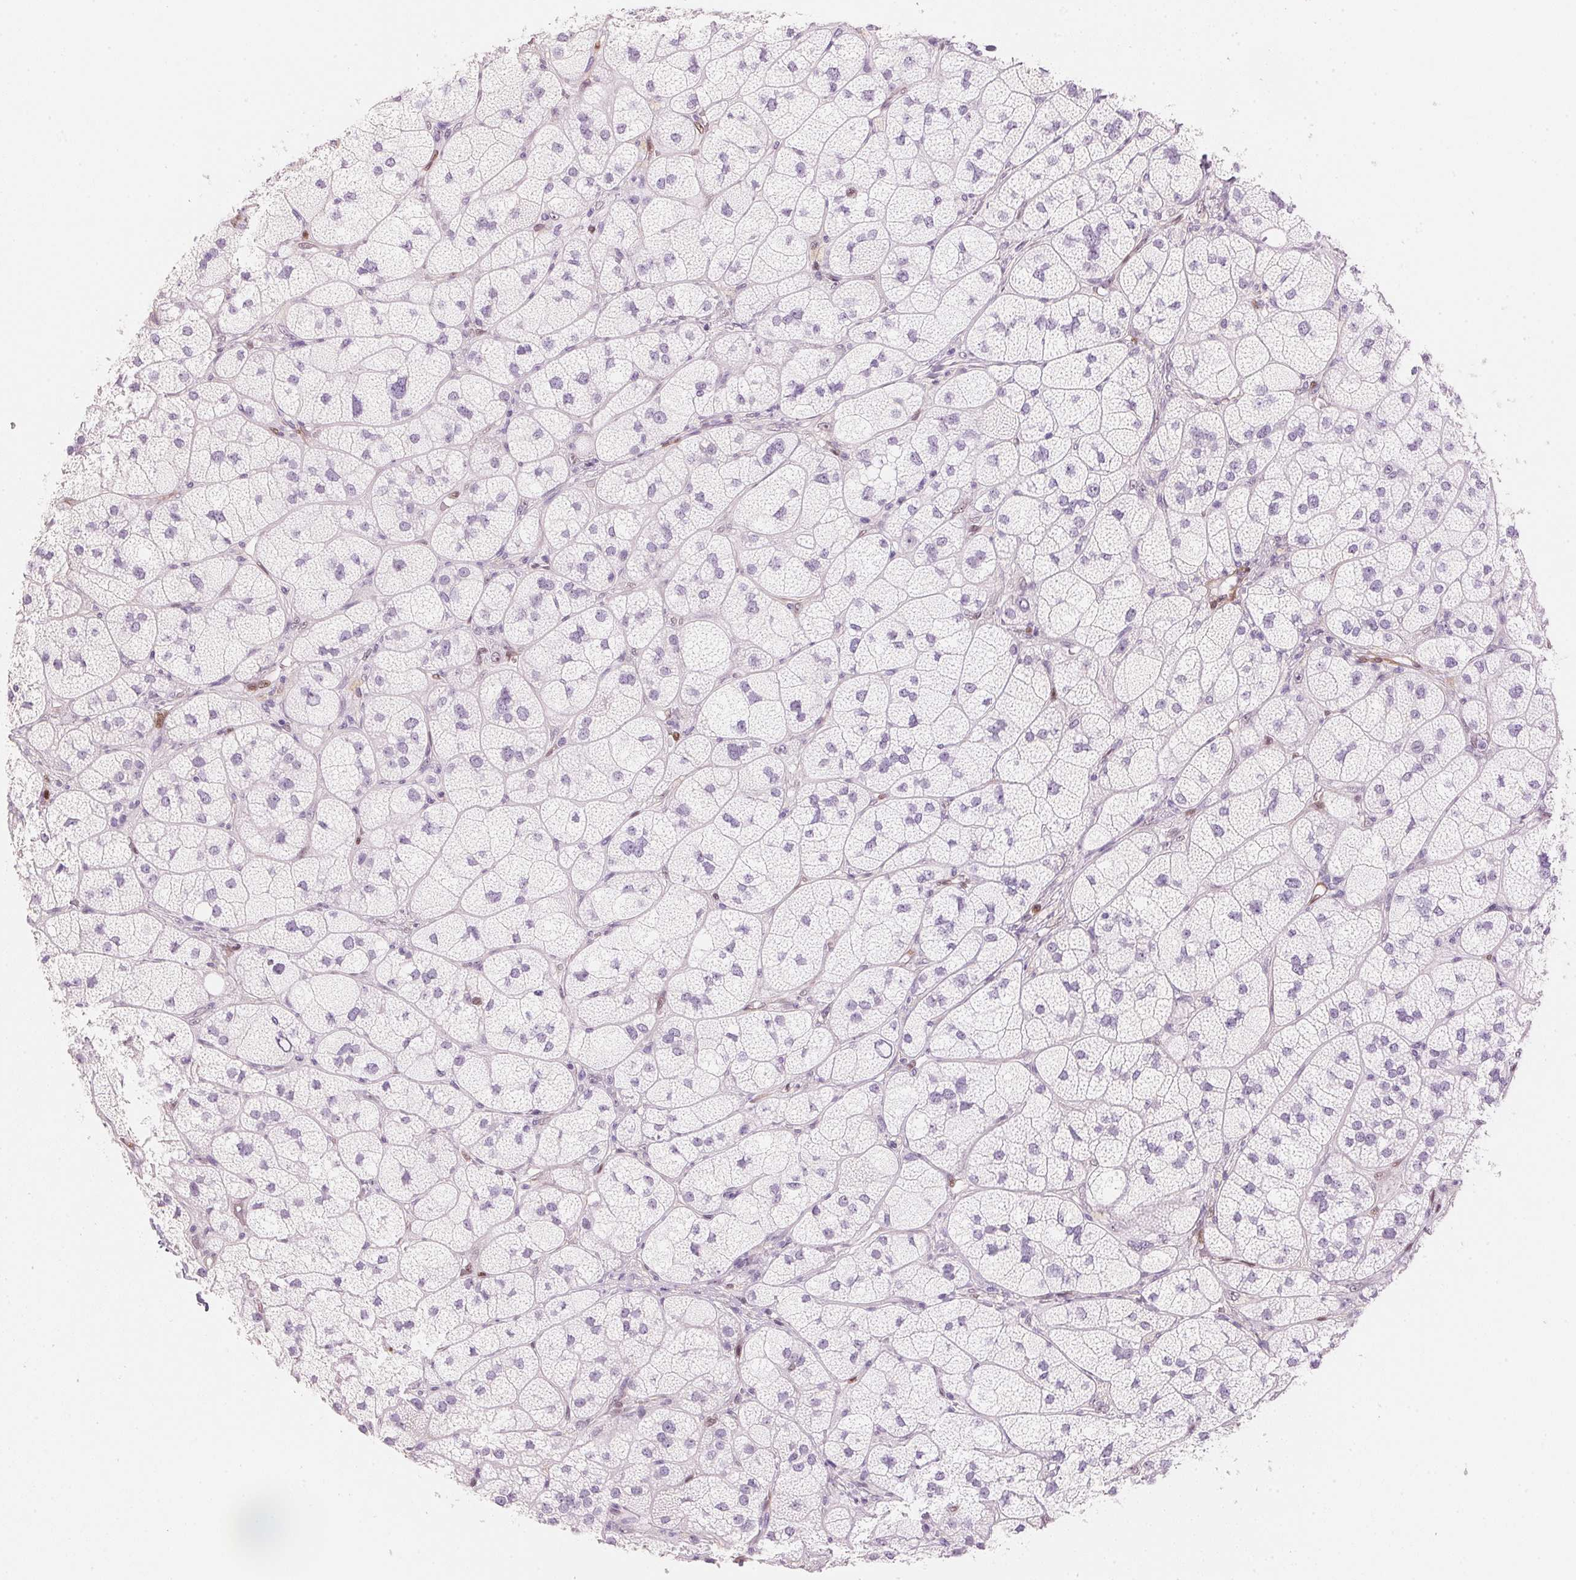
{"staining": {"intensity": "negative", "quantity": "none", "location": "none"}, "tissue": "adrenal gland", "cell_type": "Glandular cells", "image_type": "normal", "snomed": [{"axis": "morphology", "description": "Normal tissue, NOS"}, {"axis": "topography", "description": "Adrenal gland"}], "caption": "There is no significant positivity in glandular cells of adrenal gland. The staining was performed using DAB (3,3'-diaminobenzidine) to visualize the protein expression in brown, while the nuclei were stained in blue with hematoxylin (Magnification: 20x).", "gene": "SMTN", "patient": {"sex": "female", "age": 60}}